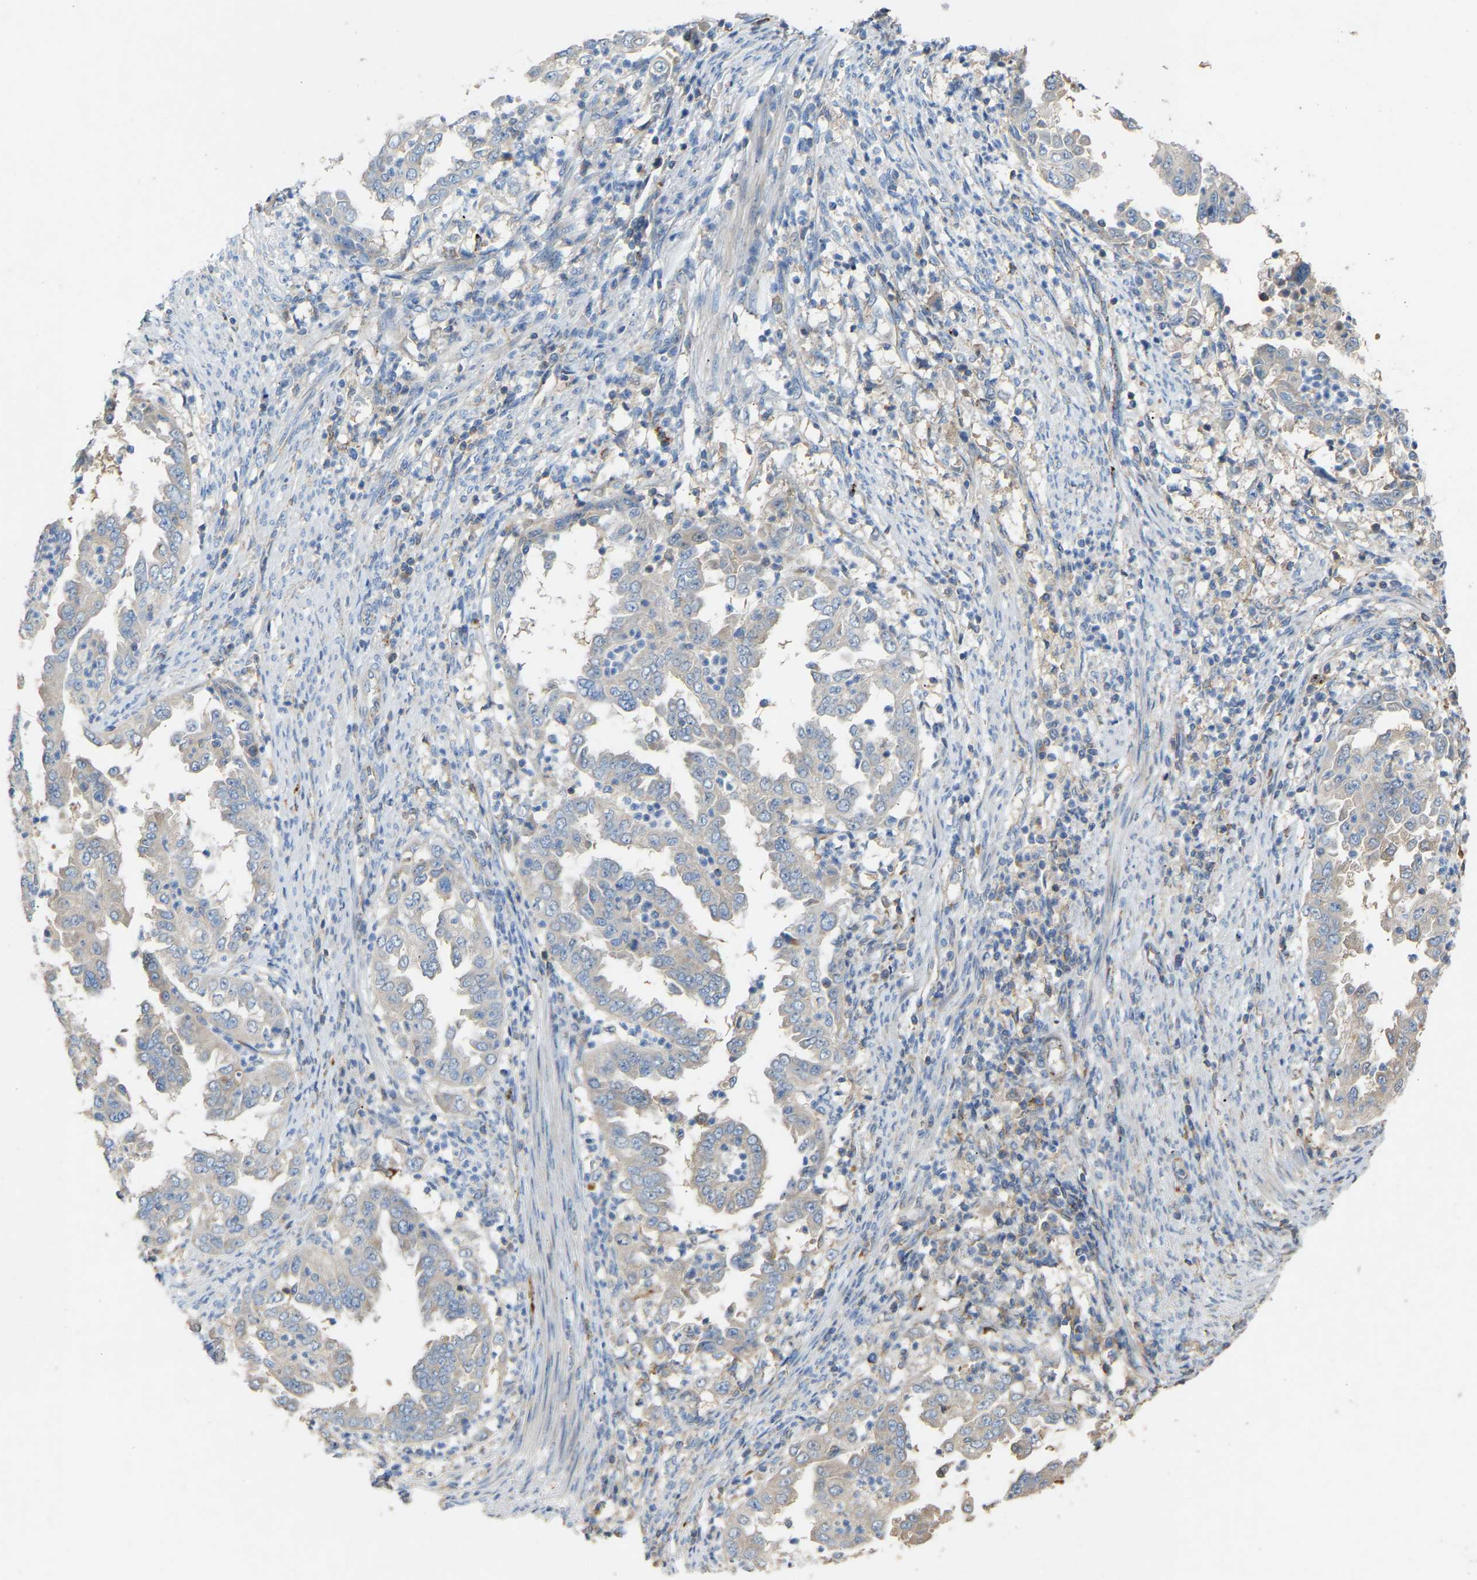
{"staining": {"intensity": "weak", "quantity": "<25%", "location": "cytoplasmic/membranous"}, "tissue": "endometrial cancer", "cell_type": "Tumor cells", "image_type": "cancer", "snomed": [{"axis": "morphology", "description": "Adenocarcinoma, NOS"}, {"axis": "topography", "description": "Endometrium"}], "caption": "Immunohistochemistry (IHC) of human adenocarcinoma (endometrial) displays no positivity in tumor cells. Brightfield microscopy of IHC stained with DAB (3,3'-diaminobenzidine) (brown) and hematoxylin (blue), captured at high magnification.", "gene": "RGP1", "patient": {"sex": "female", "age": 85}}